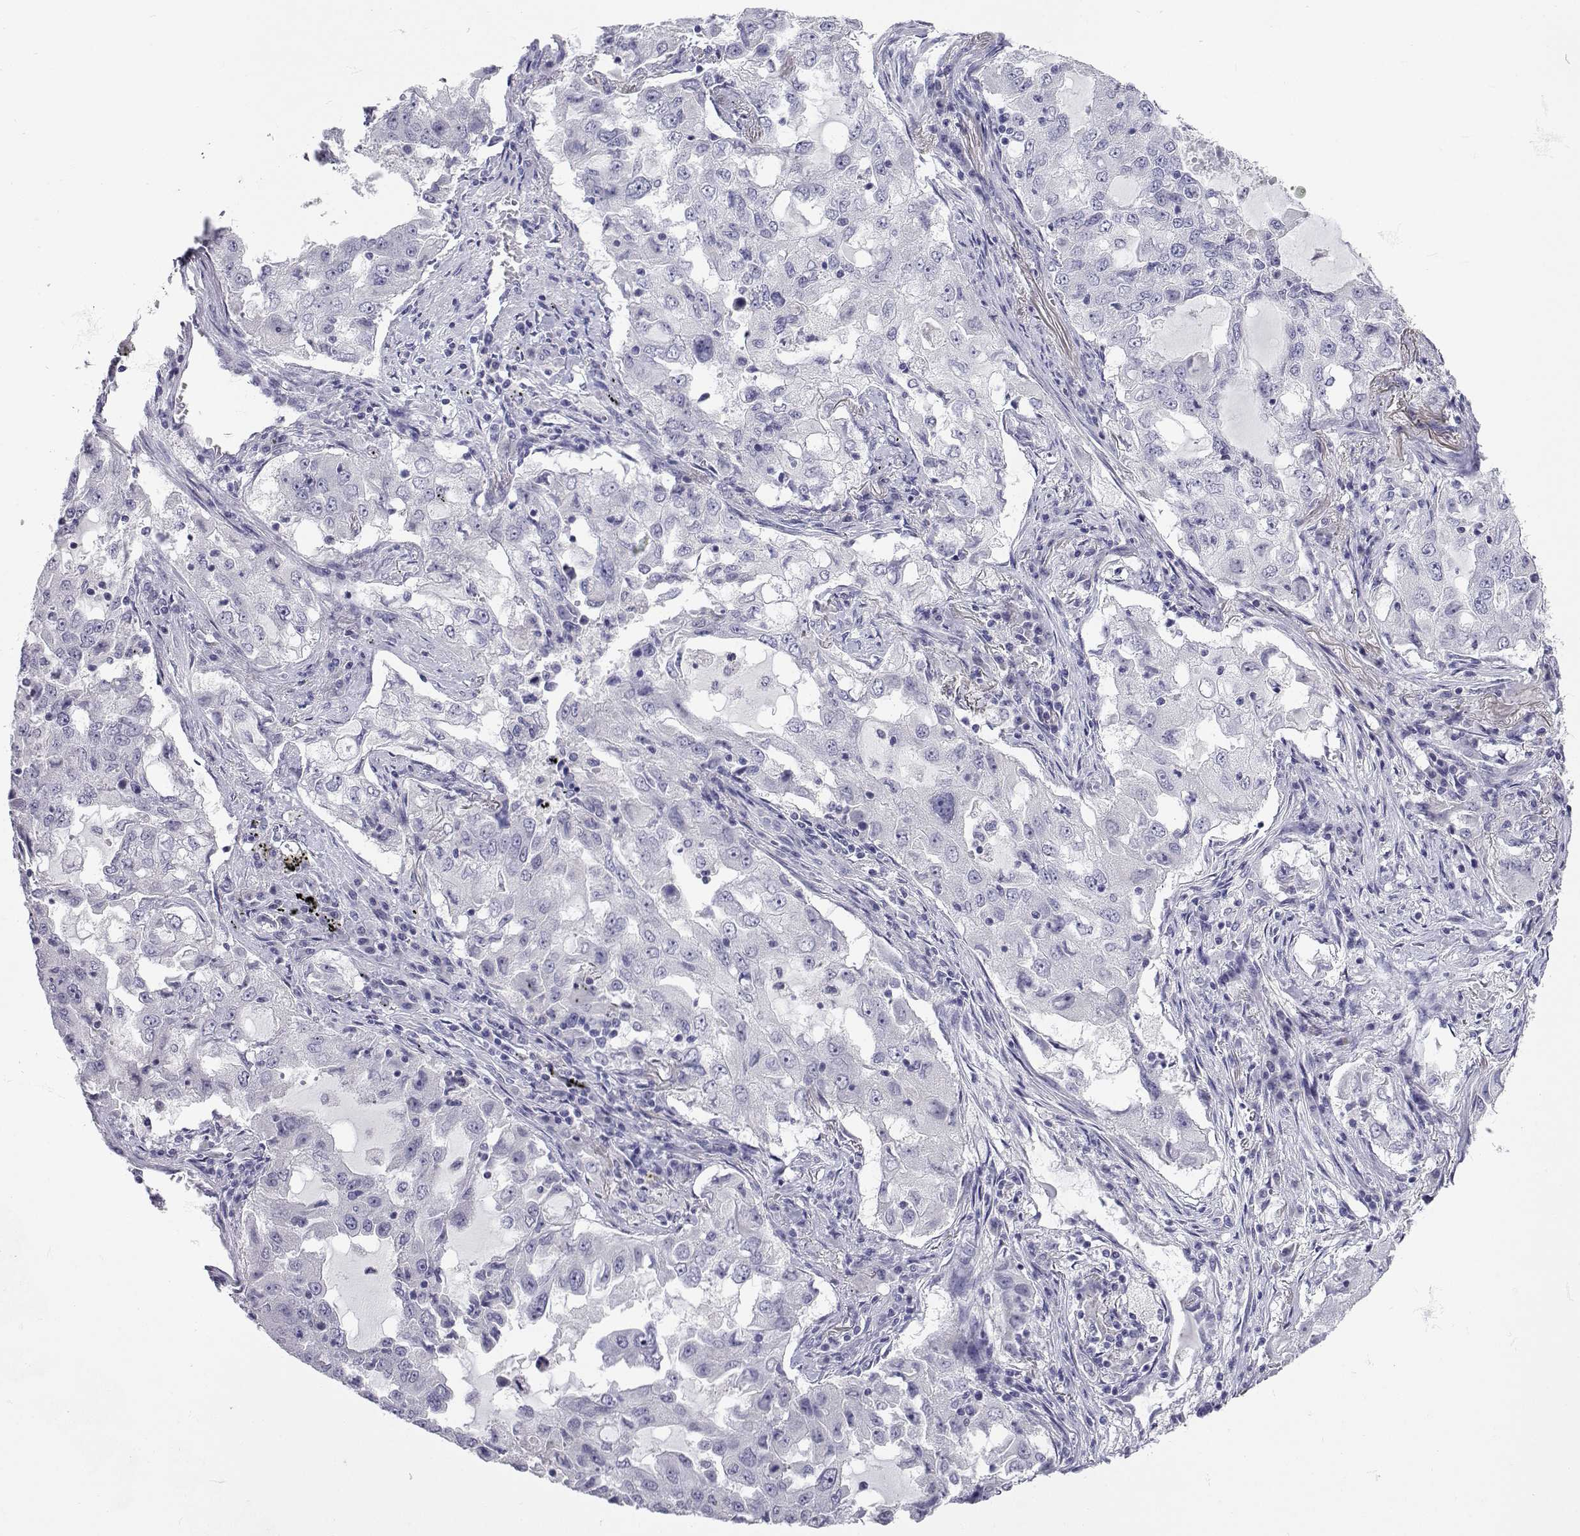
{"staining": {"intensity": "negative", "quantity": "none", "location": "none"}, "tissue": "lung cancer", "cell_type": "Tumor cells", "image_type": "cancer", "snomed": [{"axis": "morphology", "description": "Adenocarcinoma, NOS"}, {"axis": "topography", "description": "Lung"}], "caption": "This is an immunohistochemistry histopathology image of human adenocarcinoma (lung). There is no expression in tumor cells.", "gene": "SLC6A3", "patient": {"sex": "female", "age": 61}}